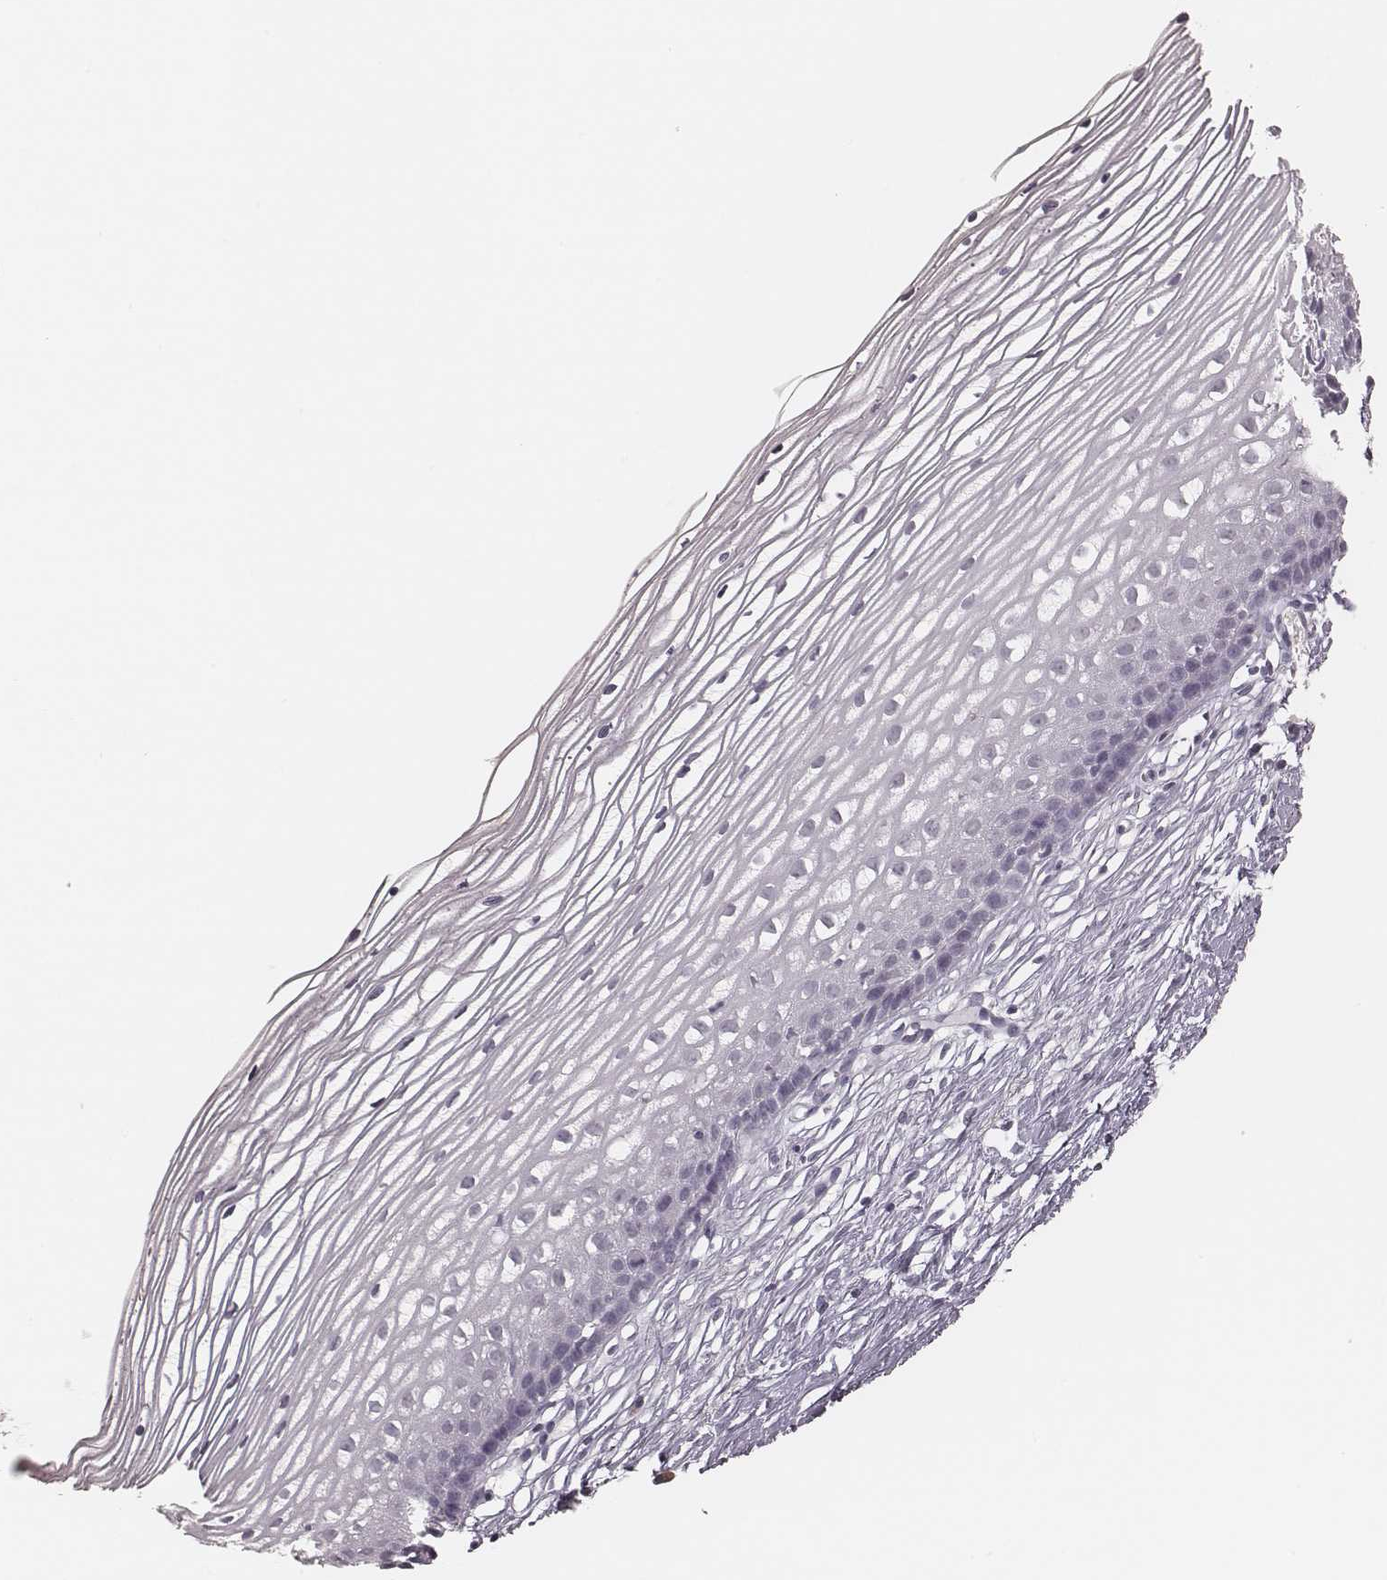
{"staining": {"intensity": "strong", "quantity": ">75%", "location": "nuclear"}, "tissue": "cervix", "cell_type": "Glandular cells", "image_type": "normal", "snomed": [{"axis": "morphology", "description": "Normal tissue, NOS"}, {"axis": "topography", "description": "Cervix"}], "caption": "High-power microscopy captured an immunohistochemistry (IHC) histopathology image of normal cervix, revealing strong nuclear positivity in approximately >75% of glandular cells.", "gene": "MSX1", "patient": {"sex": "female", "age": 40}}